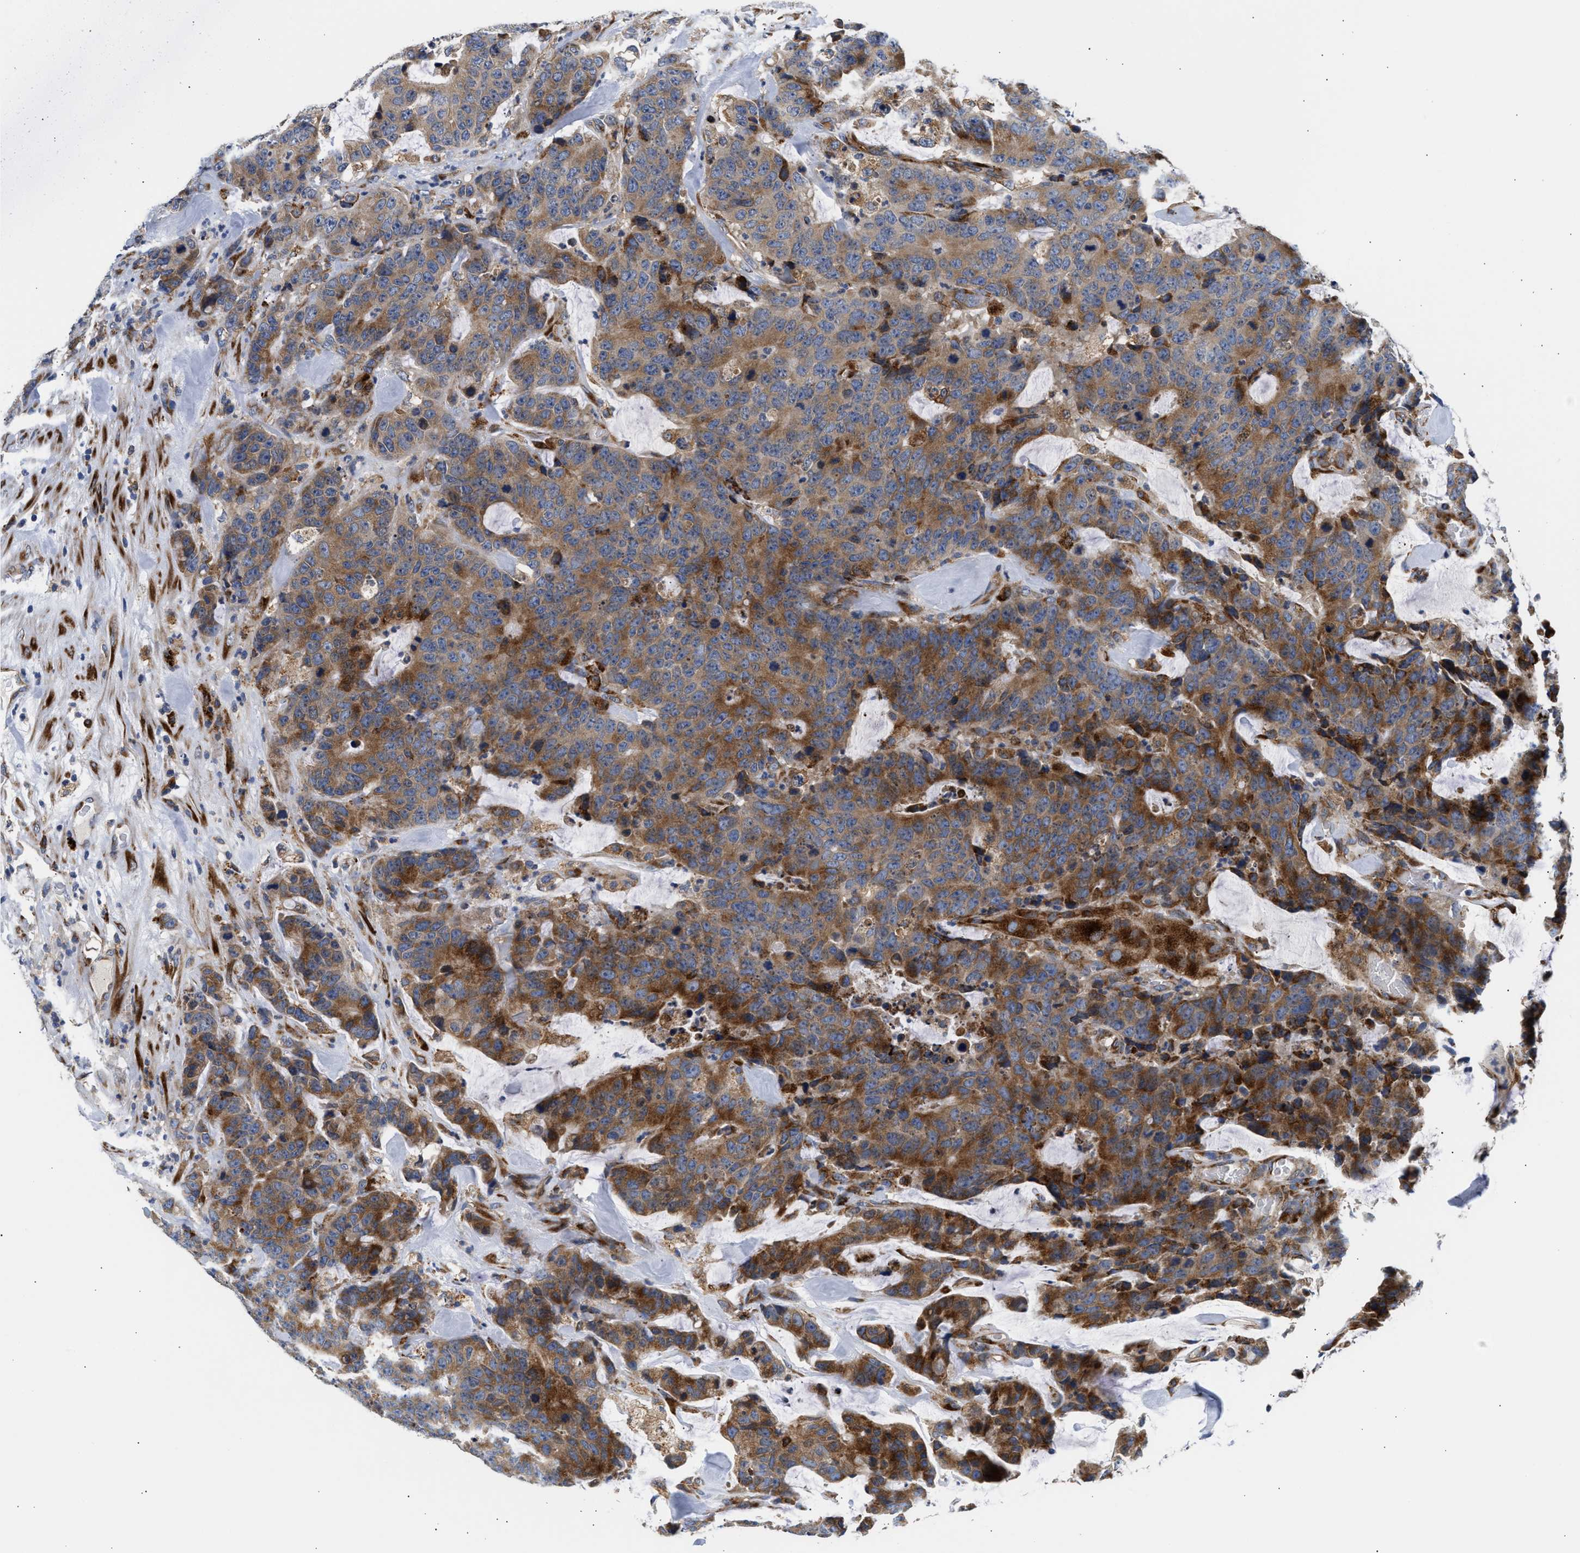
{"staining": {"intensity": "strong", "quantity": ">75%", "location": "cytoplasmic/membranous"}, "tissue": "colorectal cancer", "cell_type": "Tumor cells", "image_type": "cancer", "snomed": [{"axis": "morphology", "description": "Adenocarcinoma, NOS"}, {"axis": "topography", "description": "Colon"}], "caption": "A high-resolution micrograph shows IHC staining of adenocarcinoma (colorectal), which exhibits strong cytoplasmic/membranous positivity in approximately >75% of tumor cells.", "gene": "AMZ1", "patient": {"sex": "female", "age": 86}}